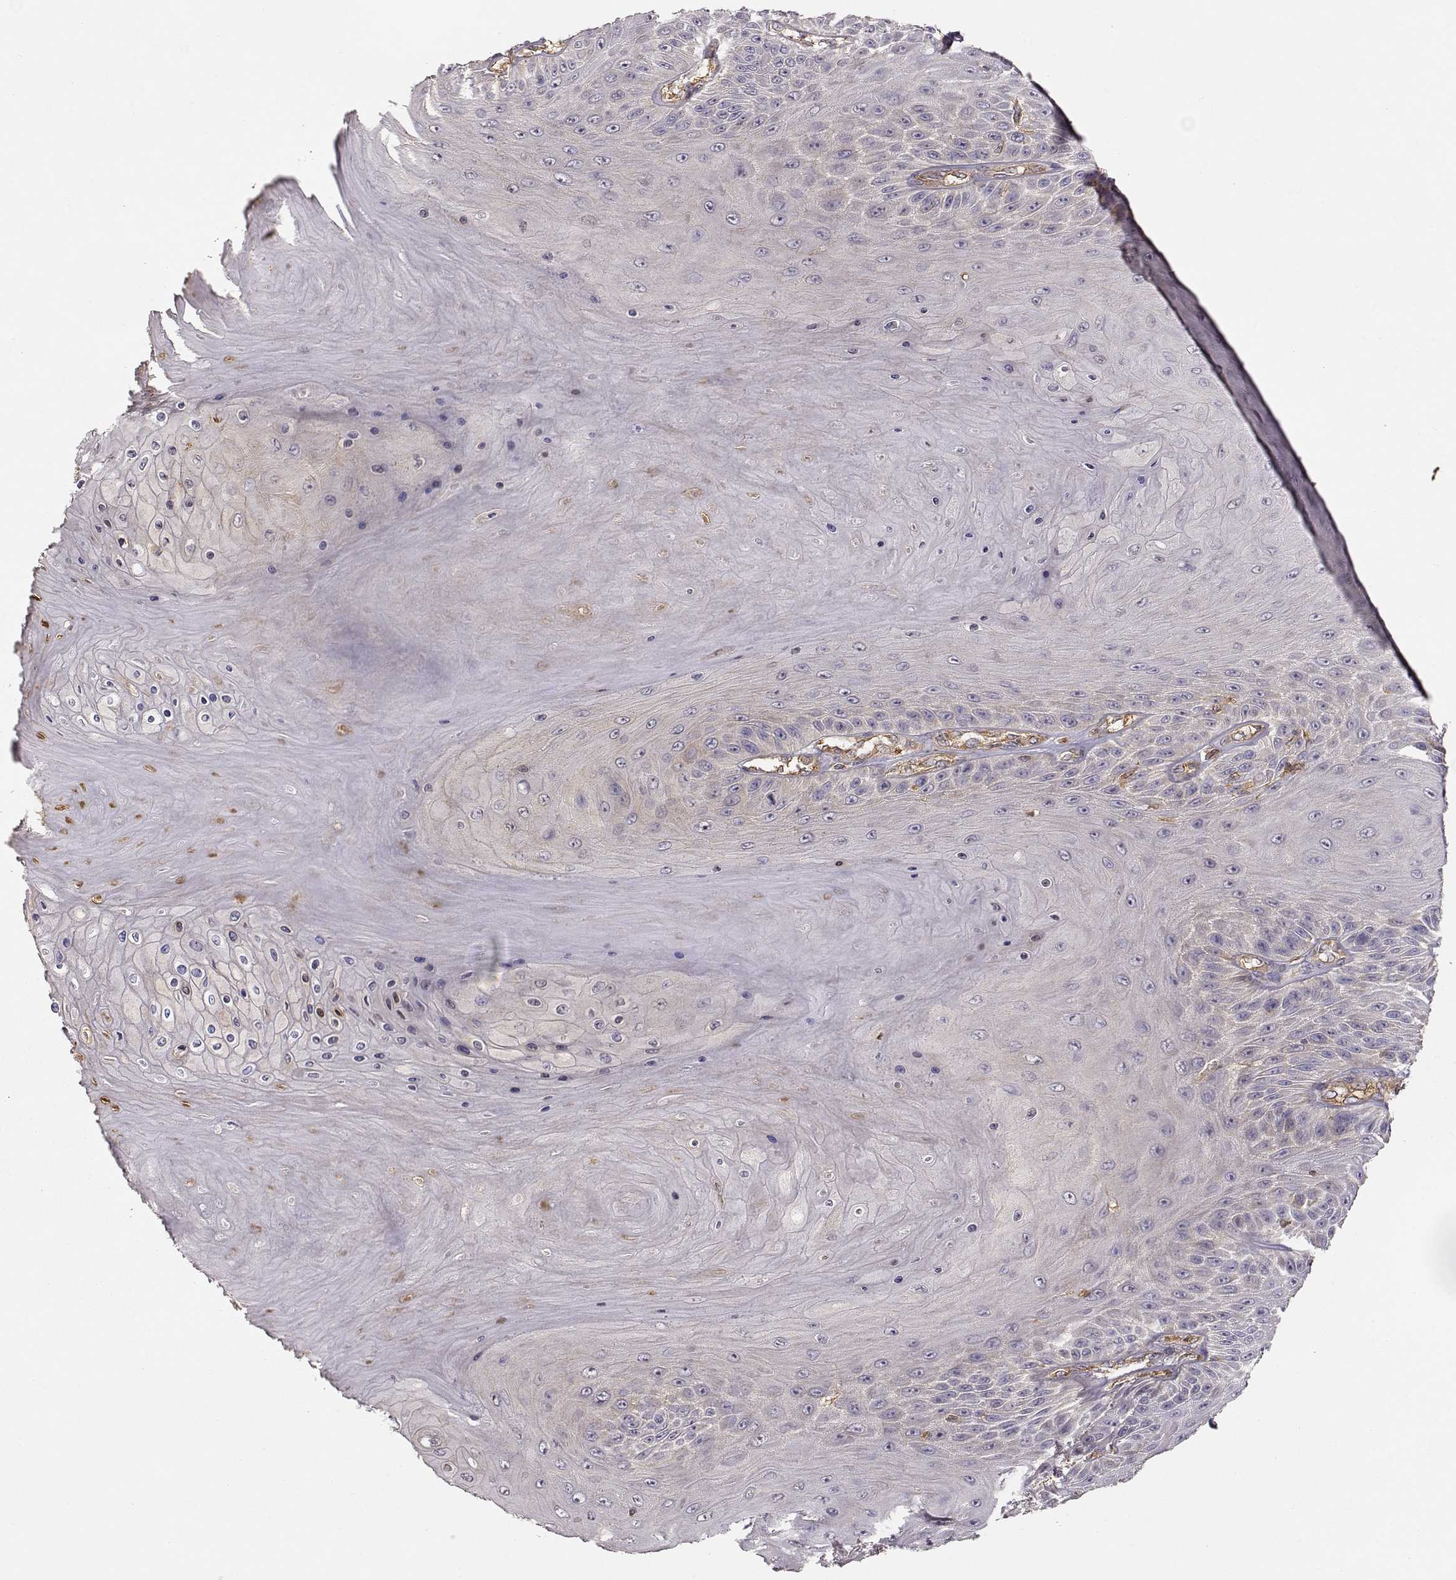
{"staining": {"intensity": "weak", "quantity": "25%-75%", "location": "cytoplasmic/membranous"}, "tissue": "skin cancer", "cell_type": "Tumor cells", "image_type": "cancer", "snomed": [{"axis": "morphology", "description": "Squamous cell carcinoma, NOS"}, {"axis": "topography", "description": "Skin"}], "caption": "Skin cancer (squamous cell carcinoma) stained with IHC shows weak cytoplasmic/membranous expression in approximately 25%-75% of tumor cells.", "gene": "ARHGEF2", "patient": {"sex": "male", "age": 62}}